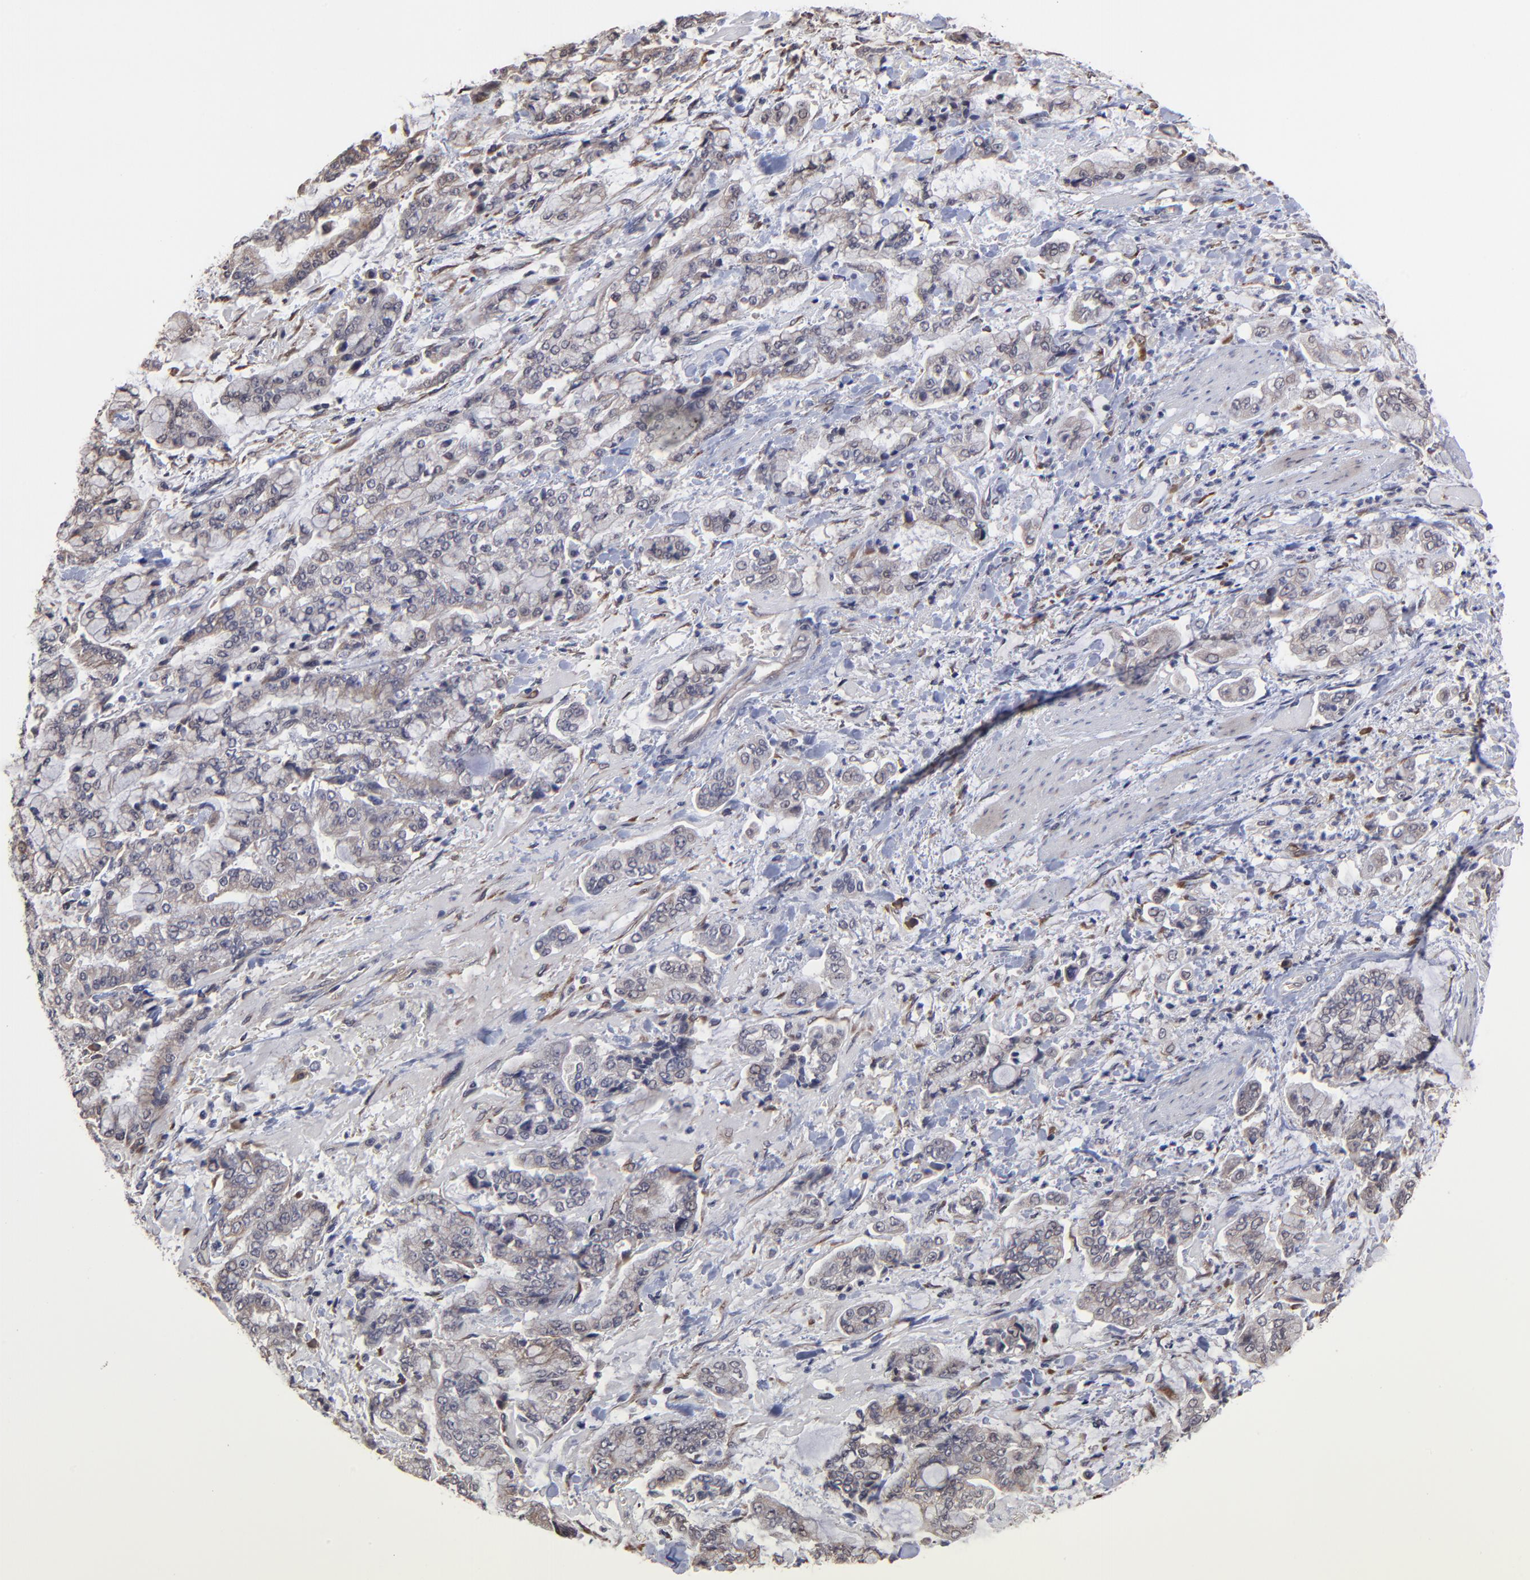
{"staining": {"intensity": "weak", "quantity": ">75%", "location": "cytoplasmic/membranous"}, "tissue": "stomach cancer", "cell_type": "Tumor cells", "image_type": "cancer", "snomed": [{"axis": "morphology", "description": "Normal tissue, NOS"}, {"axis": "morphology", "description": "Adenocarcinoma, NOS"}, {"axis": "topography", "description": "Stomach, upper"}, {"axis": "topography", "description": "Stomach"}], "caption": "Tumor cells display low levels of weak cytoplasmic/membranous expression in about >75% of cells in human stomach cancer (adenocarcinoma). The staining is performed using DAB brown chromogen to label protein expression. The nuclei are counter-stained blue using hematoxylin.", "gene": "CHL1", "patient": {"sex": "male", "age": 76}}